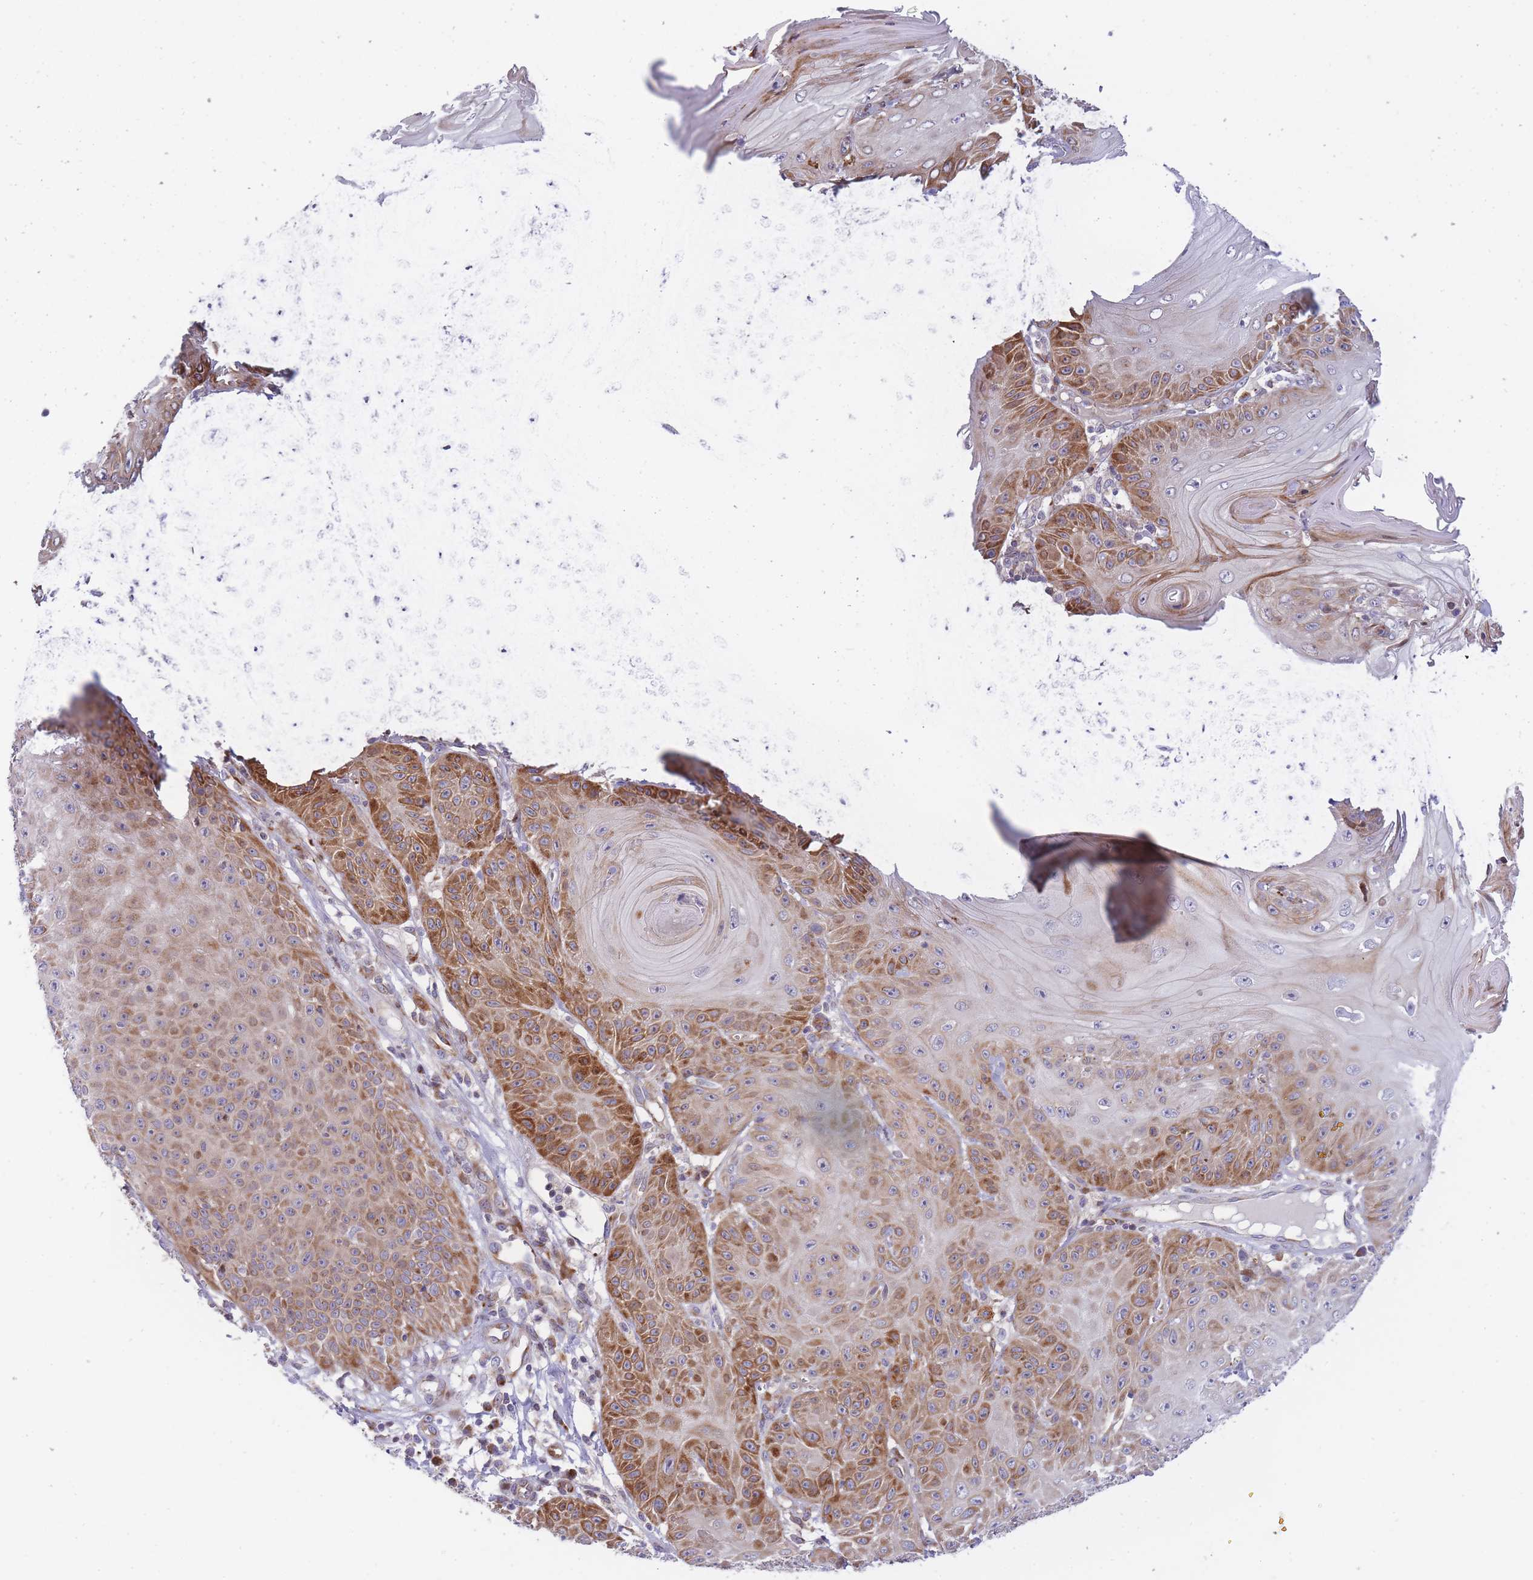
{"staining": {"intensity": "strong", "quantity": "25%-75%", "location": "cytoplasmic/membranous"}, "tissue": "skin cancer", "cell_type": "Tumor cells", "image_type": "cancer", "snomed": [{"axis": "morphology", "description": "Squamous cell carcinoma, NOS"}, {"axis": "topography", "description": "Skin"}], "caption": "Immunohistochemistry of human skin squamous cell carcinoma displays high levels of strong cytoplasmic/membranous positivity in about 25%-75% of tumor cells.", "gene": "ATP5MC2", "patient": {"sex": "female", "age": 78}}